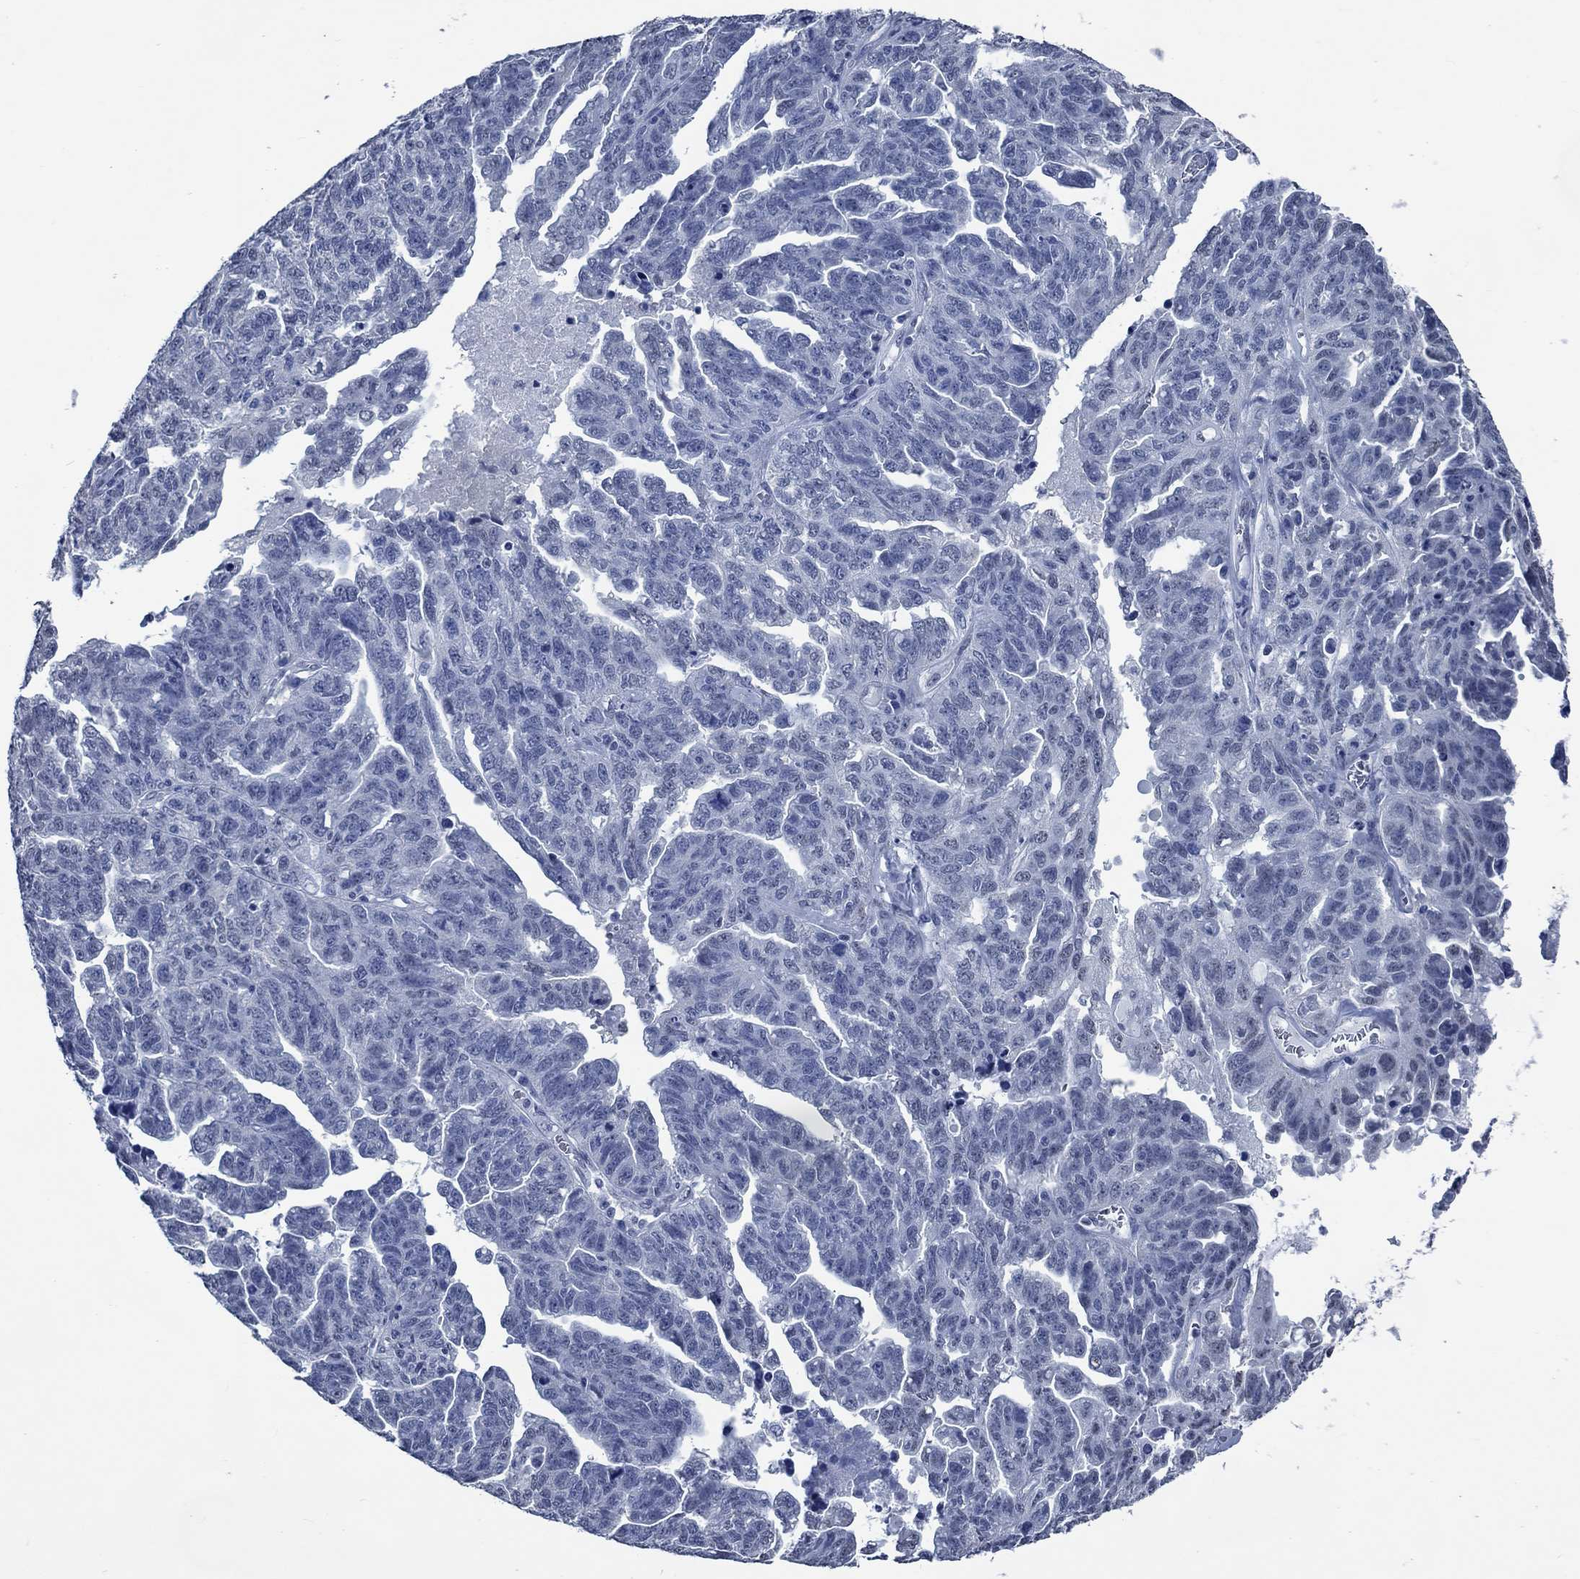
{"staining": {"intensity": "negative", "quantity": "none", "location": "none"}, "tissue": "ovarian cancer", "cell_type": "Tumor cells", "image_type": "cancer", "snomed": [{"axis": "morphology", "description": "Cystadenocarcinoma, serous, NOS"}, {"axis": "topography", "description": "Ovary"}], "caption": "An image of ovarian cancer (serous cystadenocarcinoma) stained for a protein reveals no brown staining in tumor cells. (DAB immunohistochemistry visualized using brightfield microscopy, high magnification).", "gene": "OBSCN", "patient": {"sex": "female", "age": 71}}